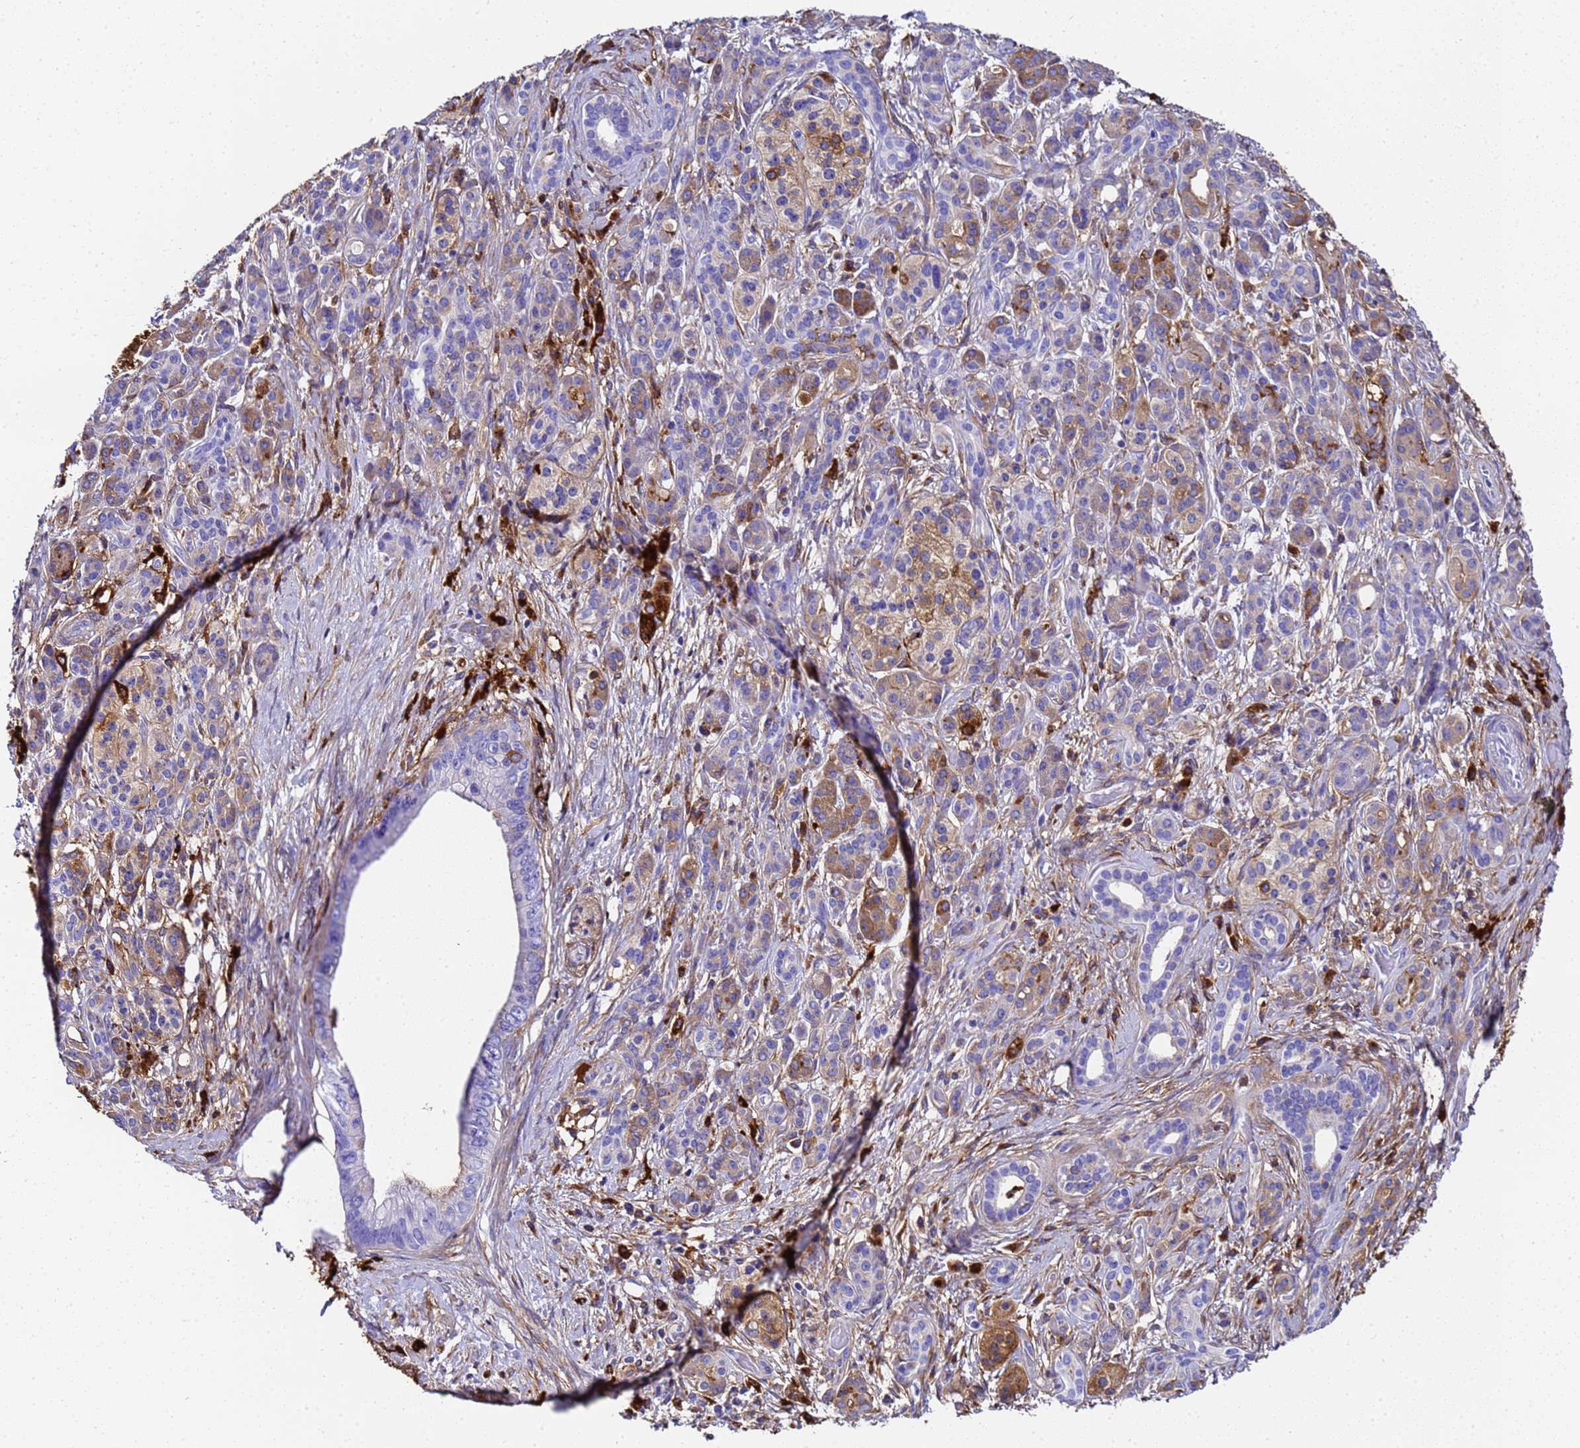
{"staining": {"intensity": "moderate", "quantity": "25%-75%", "location": "cytoplasmic/membranous"}, "tissue": "pancreatic cancer", "cell_type": "Tumor cells", "image_type": "cancer", "snomed": [{"axis": "morphology", "description": "Adenocarcinoma, NOS"}, {"axis": "topography", "description": "Pancreas"}], "caption": "Protein analysis of pancreatic cancer (adenocarcinoma) tissue exhibits moderate cytoplasmic/membranous positivity in approximately 25%-75% of tumor cells.", "gene": "FTL", "patient": {"sex": "female", "age": 73}}